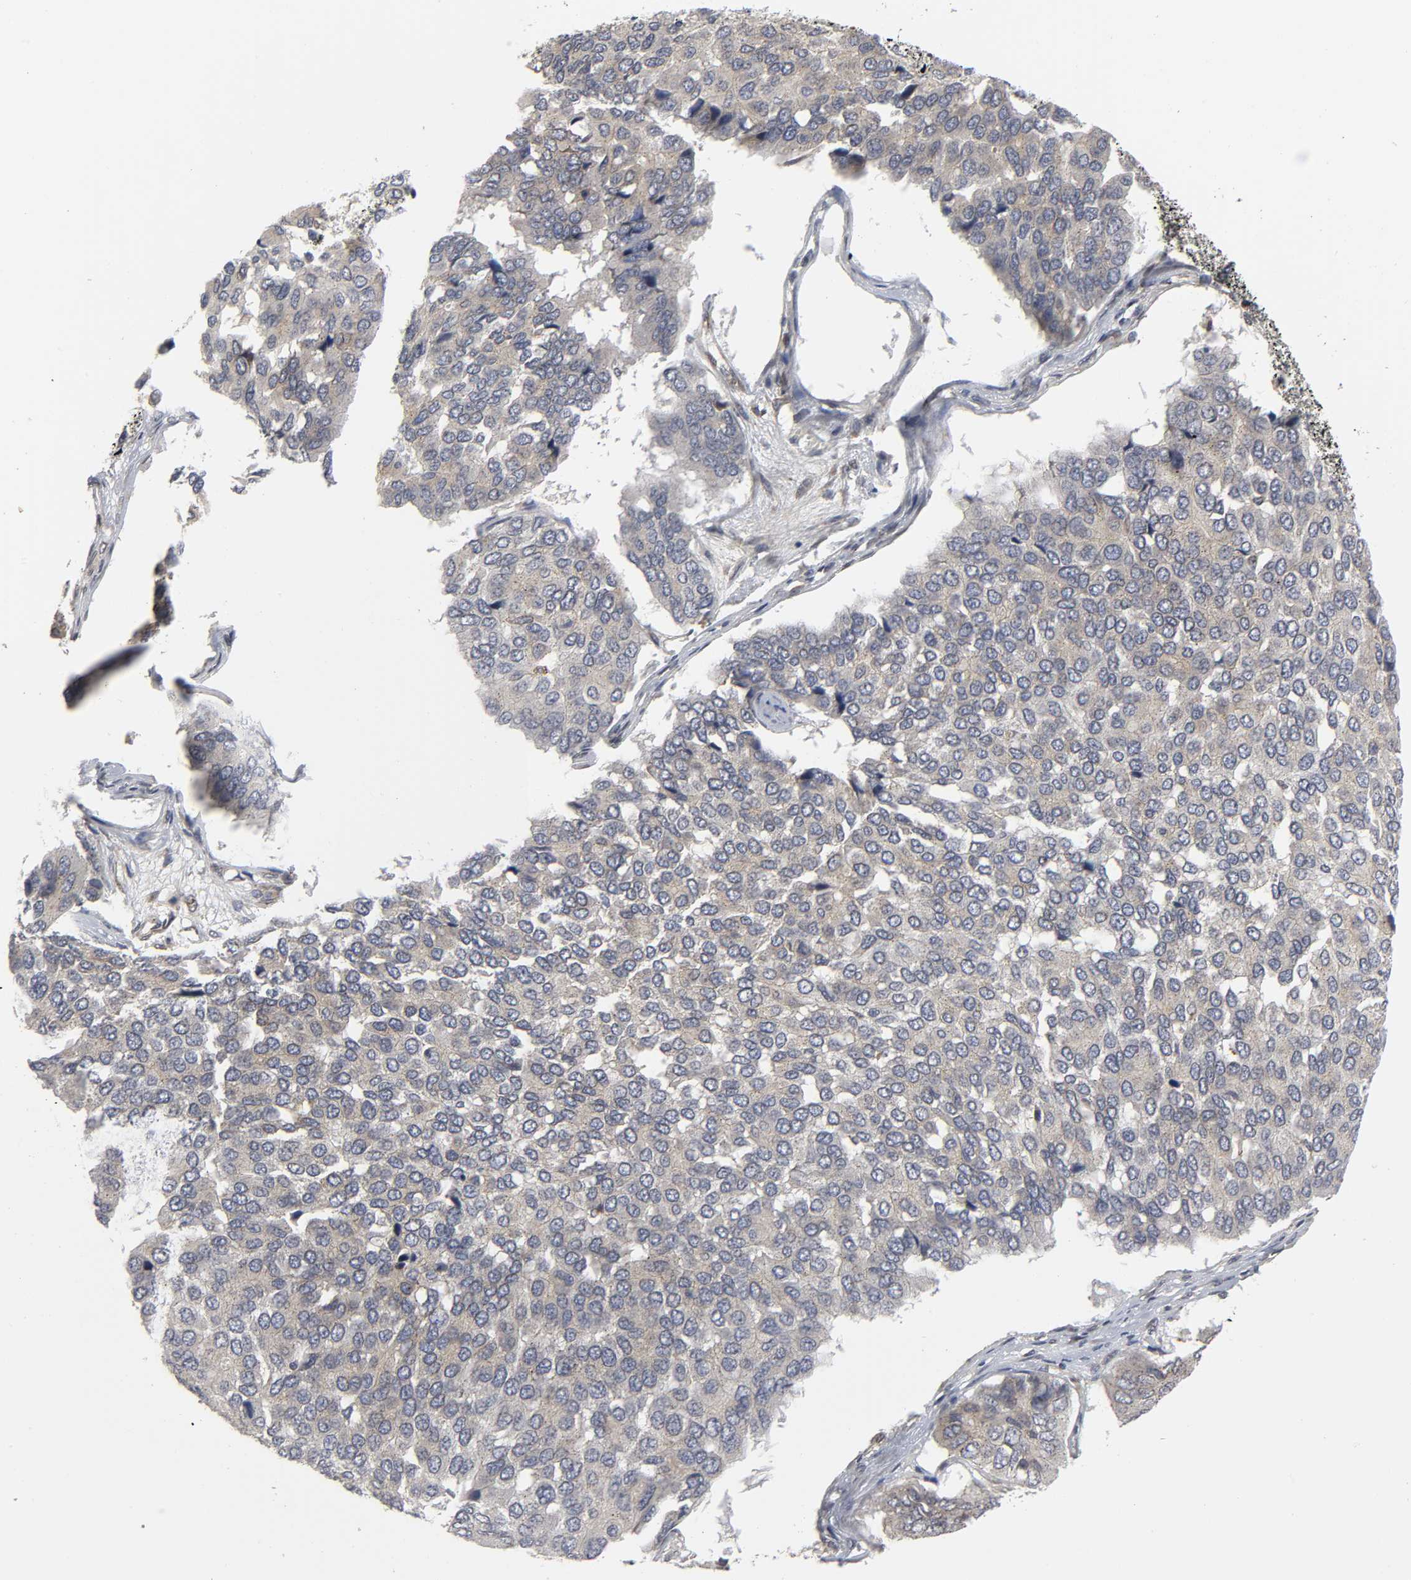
{"staining": {"intensity": "weak", "quantity": "<25%", "location": "cytoplasmic/membranous"}, "tissue": "pancreatic cancer", "cell_type": "Tumor cells", "image_type": "cancer", "snomed": [{"axis": "morphology", "description": "Adenocarcinoma, NOS"}, {"axis": "topography", "description": "Pancreas"}], "caption": "The micrograph demonstrates no staining of tumor cells in pancreatic cancer (adenocarcinoma).", "gene": "ASB6", "patient": {"sex": "male", "age": 50}}